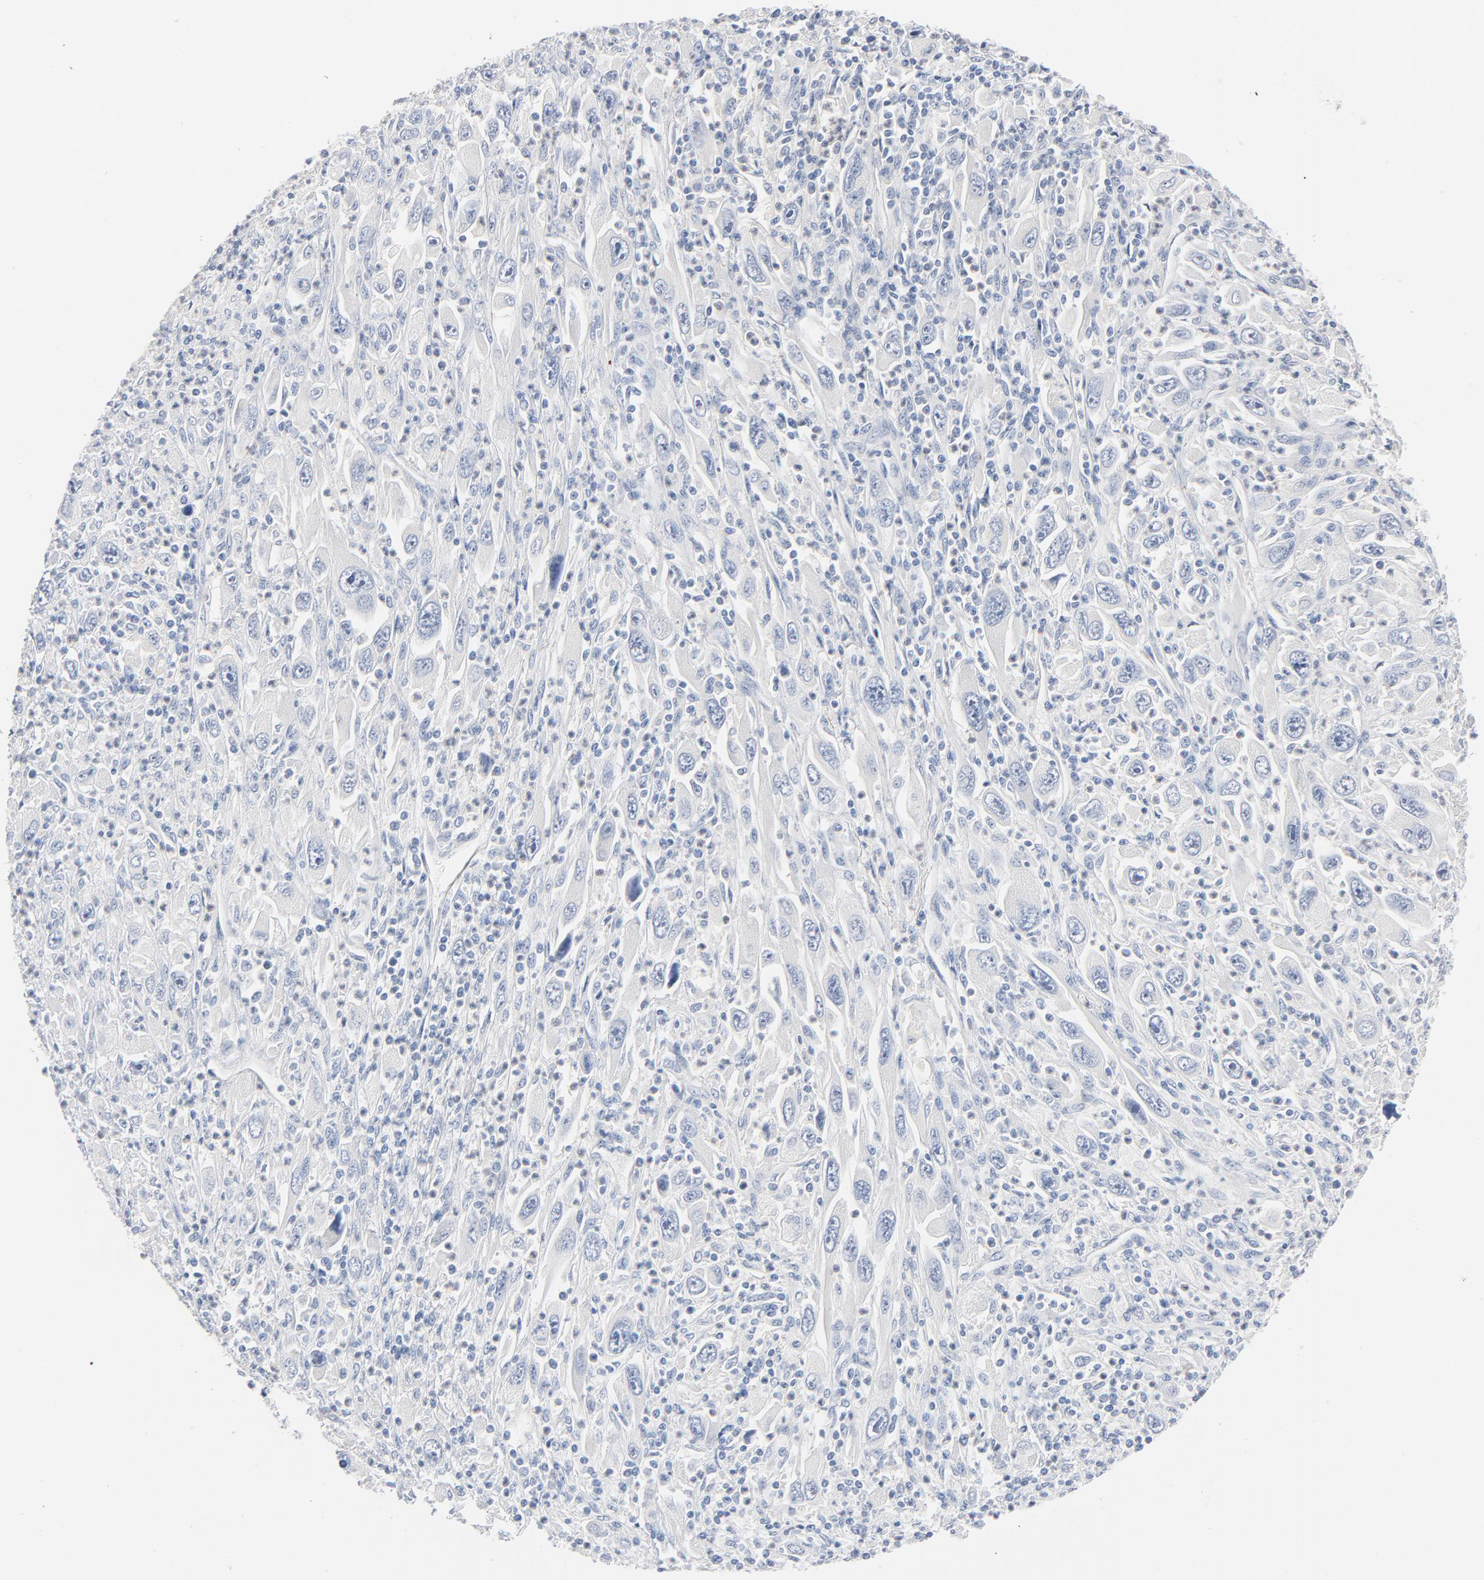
{"staining": {"intensity": "negative", "quantity": "none", "location": "none"}, "tissue": "melanoma", "cell_type": "Tumor cells", "image_type": "cancer", "snomed": [{"axis": "morphology", "description": "Malignant melanoma, Metastatic site"}, {"axis": "topography", "description": "Skin"}], "caption": "Immunohistochemistry of melanoma demonstrates no staining in tumor cells.", "gene": "IFT43", "patient": {"sex": "female", "age": 56}}